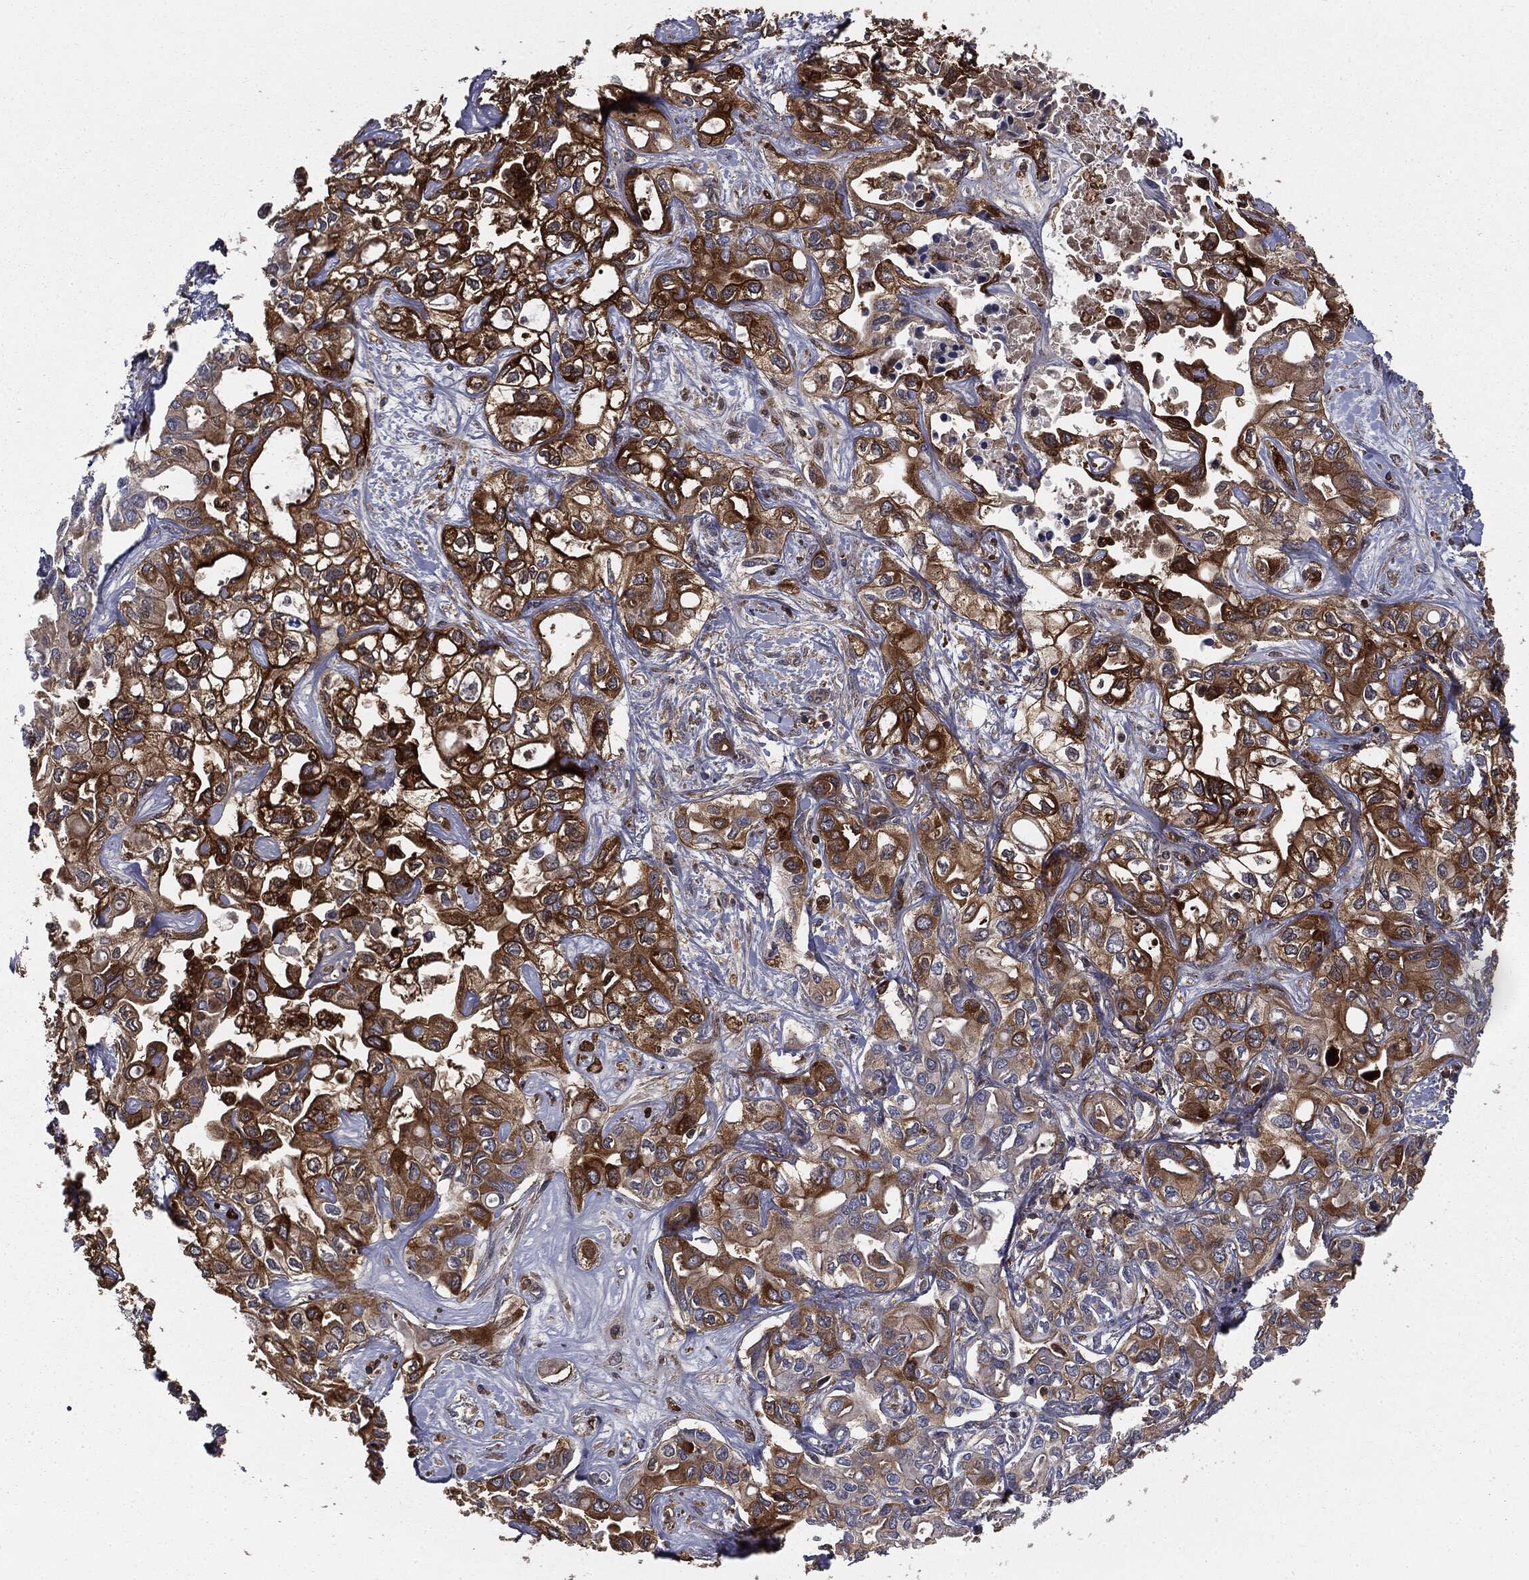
{"staining": {"intensity": "strong", "quantity": ">75%", "location": "cytoplasmic/membranous"}, "tissue": "liver cancer", "cell_type": "Tumor cells", "image_type": "cancer", "snomed": [{"axis": "morphology", "description": "Cholangiocarcinoma"}, {"axis": "topography", "description": "Liver"}], "caption": "Immunohistochemistry (IHC) (DAB) staining of liver cancer (cholangiocarcinoma) displays strong cytoplasmic/membranous protein positivity in about >75% of tumor cells.", "gene": "GNB5", "patient": {"sex": "female", "age": 64}}